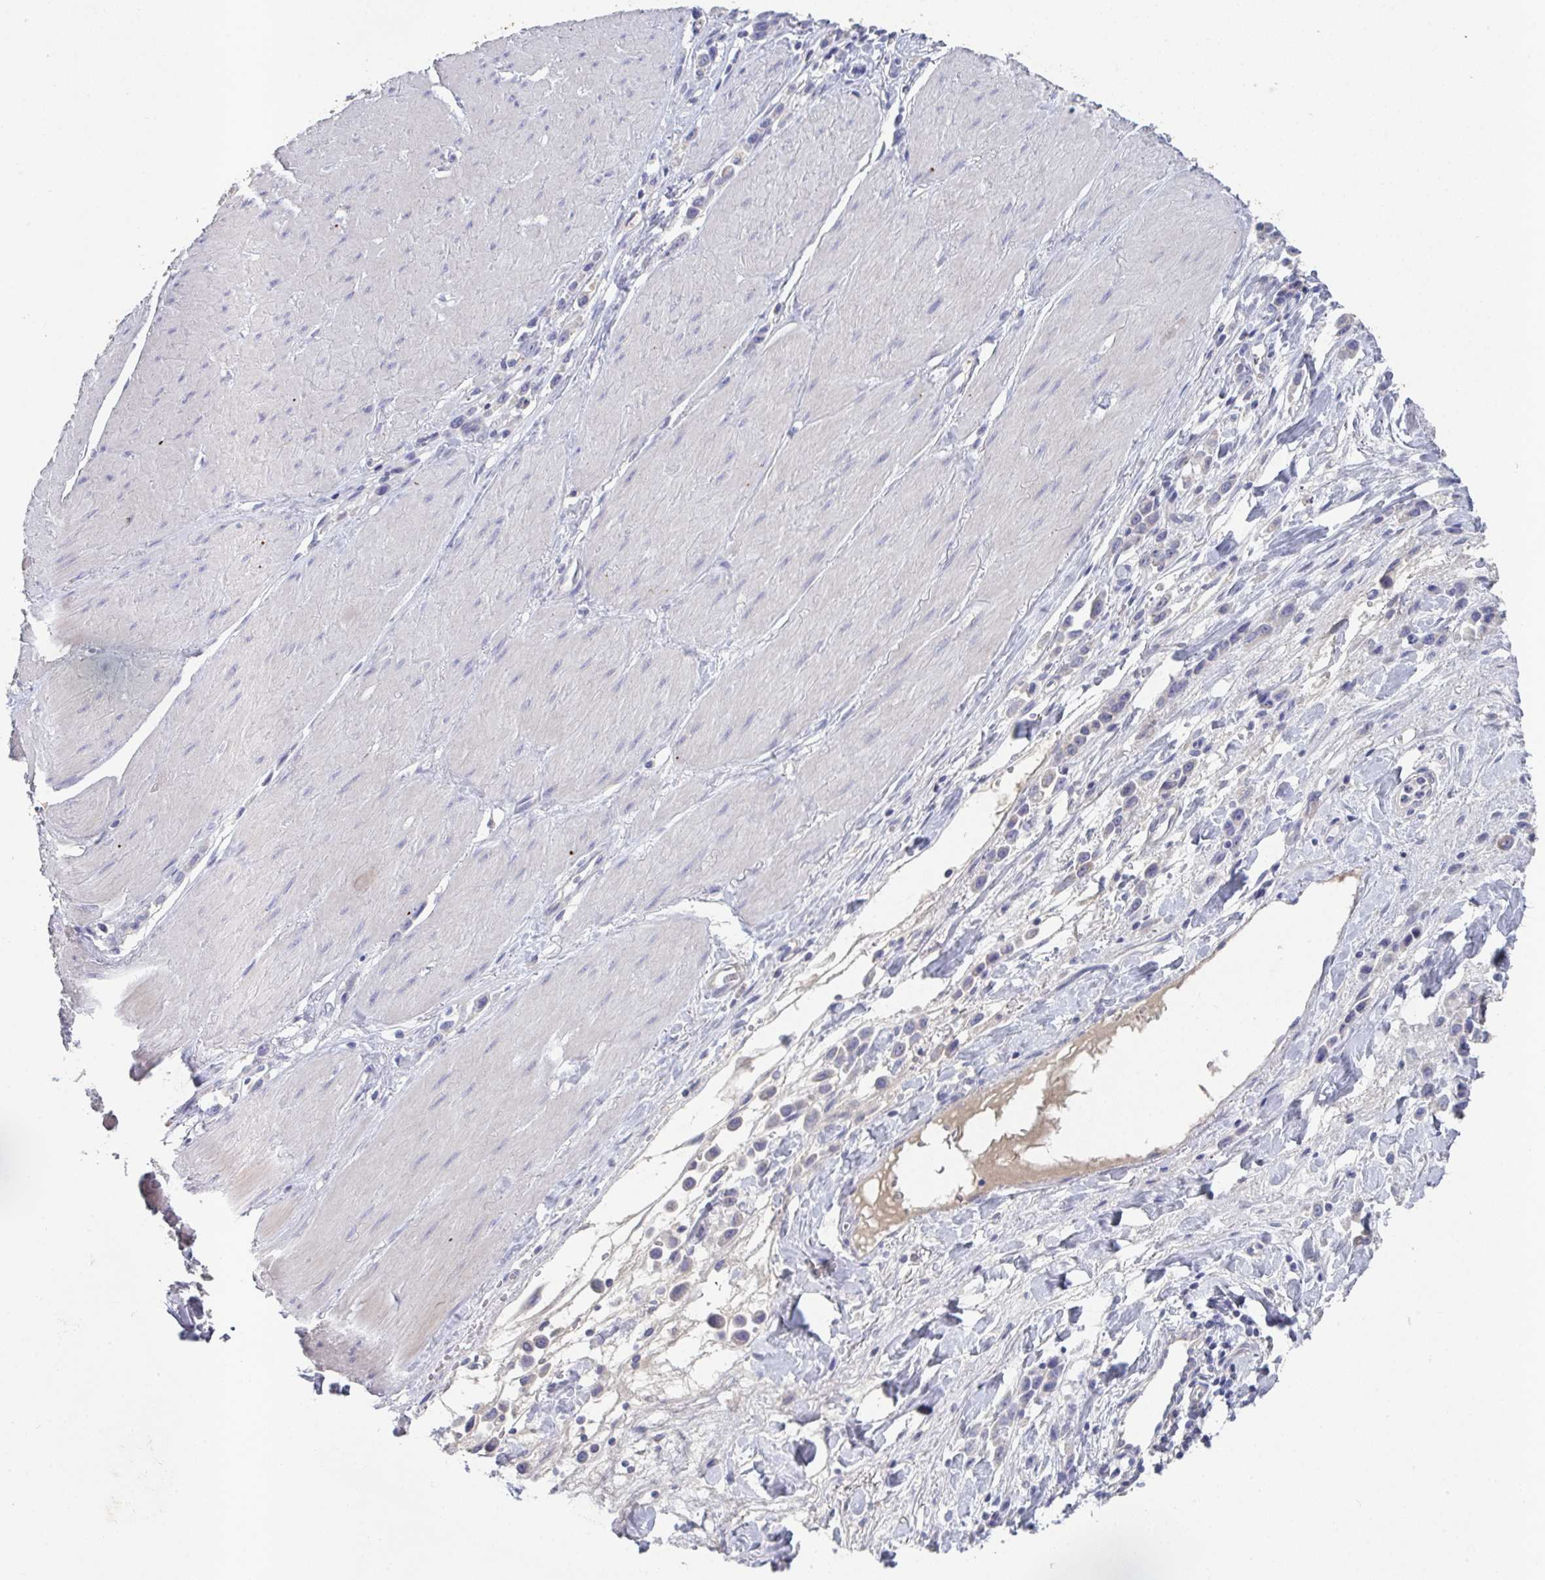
{"staining": {"intensity": "negative", "quantity": "none", "location": "none"}, "tissue": "stomach cancer", "cell_type": "Tumor cells", "image_type": "cancer", "snomed": [{"axis": "morphology", "description": "Adenocarcinoma, NOS"}, {"axis": "topography", "description": "Stomach"}], "caption": "Stomach adenocarcinoma was stained to show a protein in brown. There is no significant expression in tumor cells. (Immunohistochemistry, brightfield microscopy, high magnification).", "gene": "HGFAC", "patient": {"sex": "male", "age": 47}}